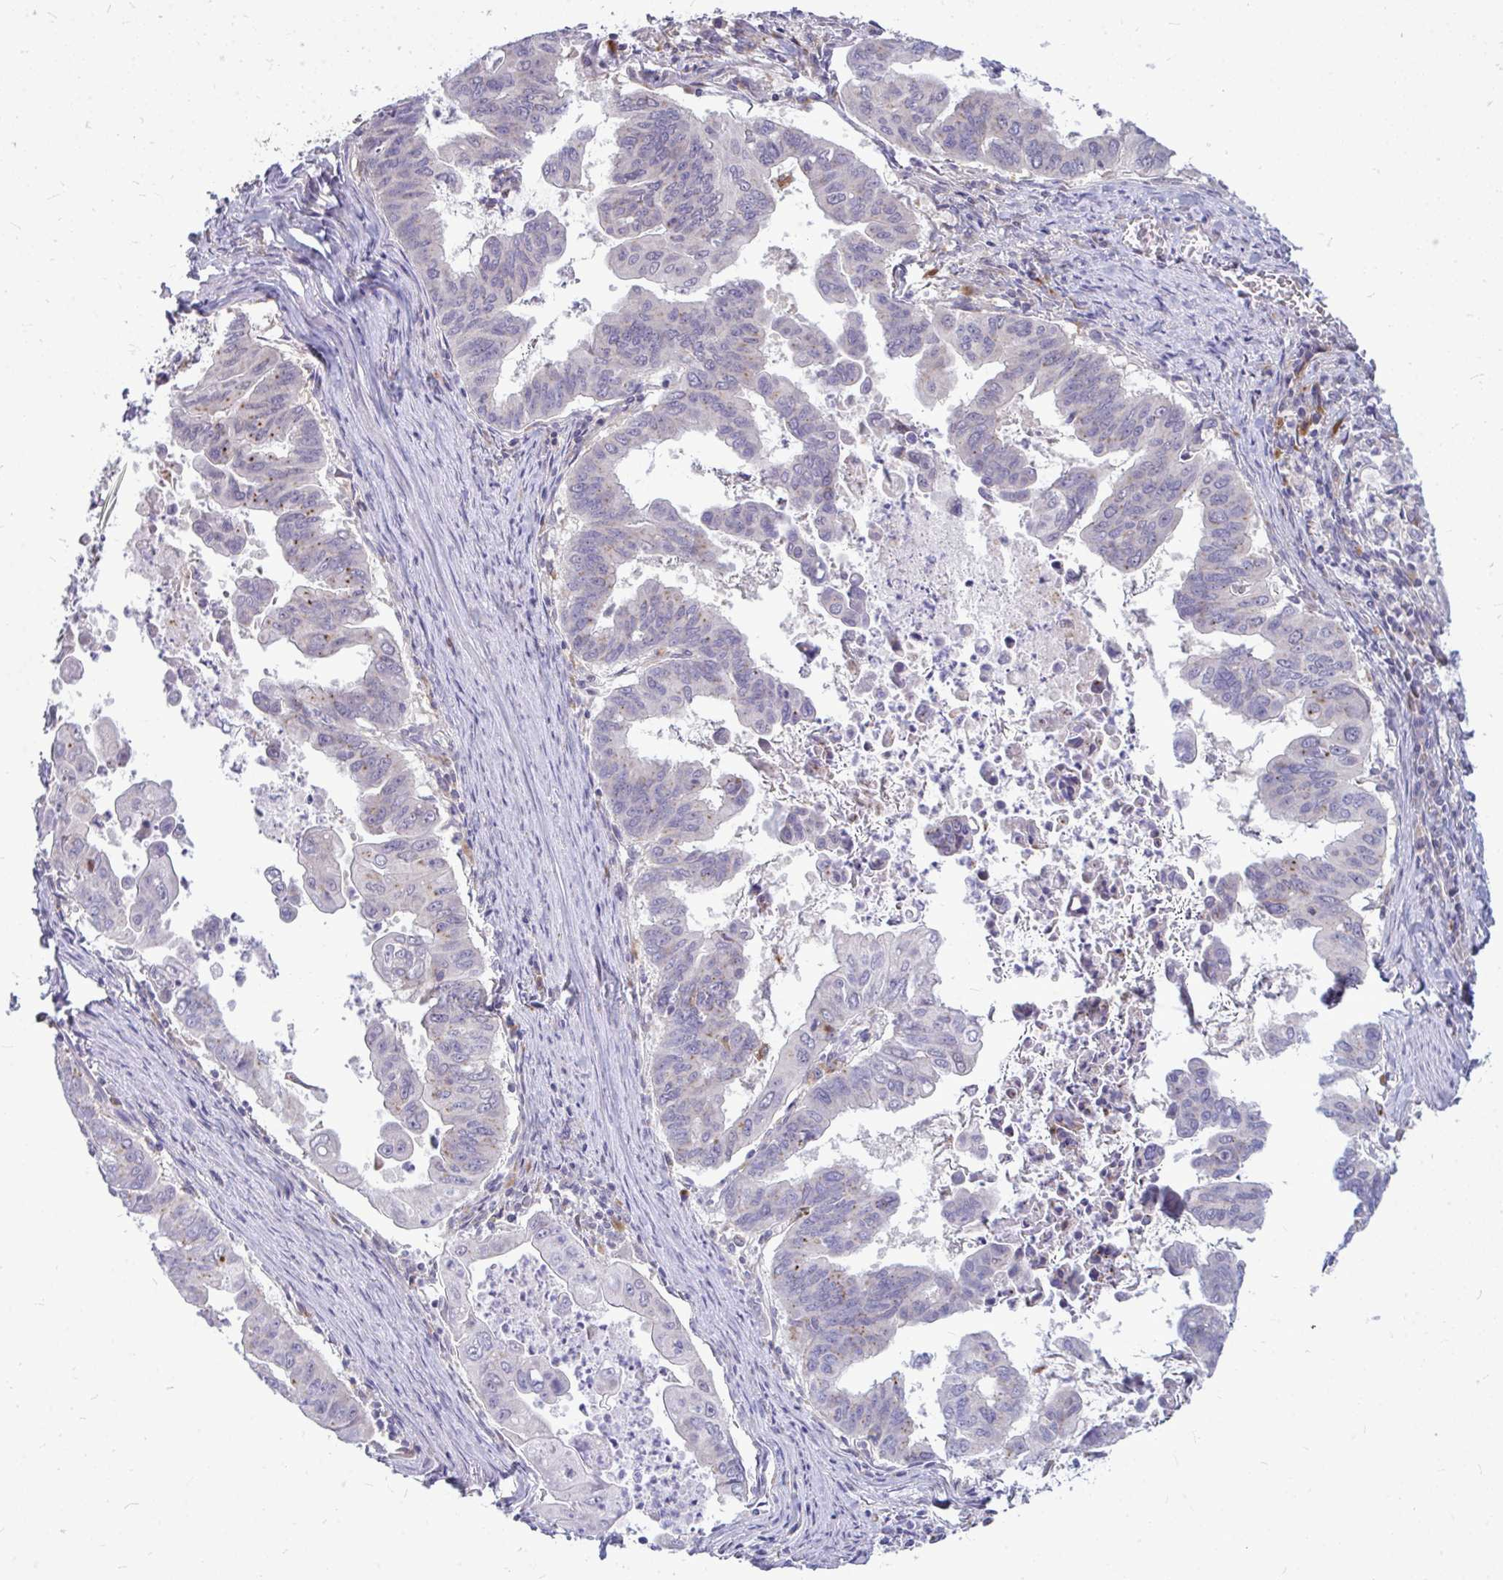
{"staining": {"intensity": "moderate", "quantity": "<25%", "location": "cytoplasmic/membranous"}, "tissue": "stomach cancer", "cell_type": "Tumor cells", "image_type": "cancer", "snomed": [{"axis": "morphology", "description": "Adenocarcinoma, NOS"}, {"axis": "topography", "description": "Stomach, upper"}], "caption": "A low amount of moderate cytoplasmic/membranous positivity is identified in about <25% of tumor cells in stomach adenocarcinoma tissue.", "gene": "ZSCAN25", "patient": {"sex": "male", "age": 80}}